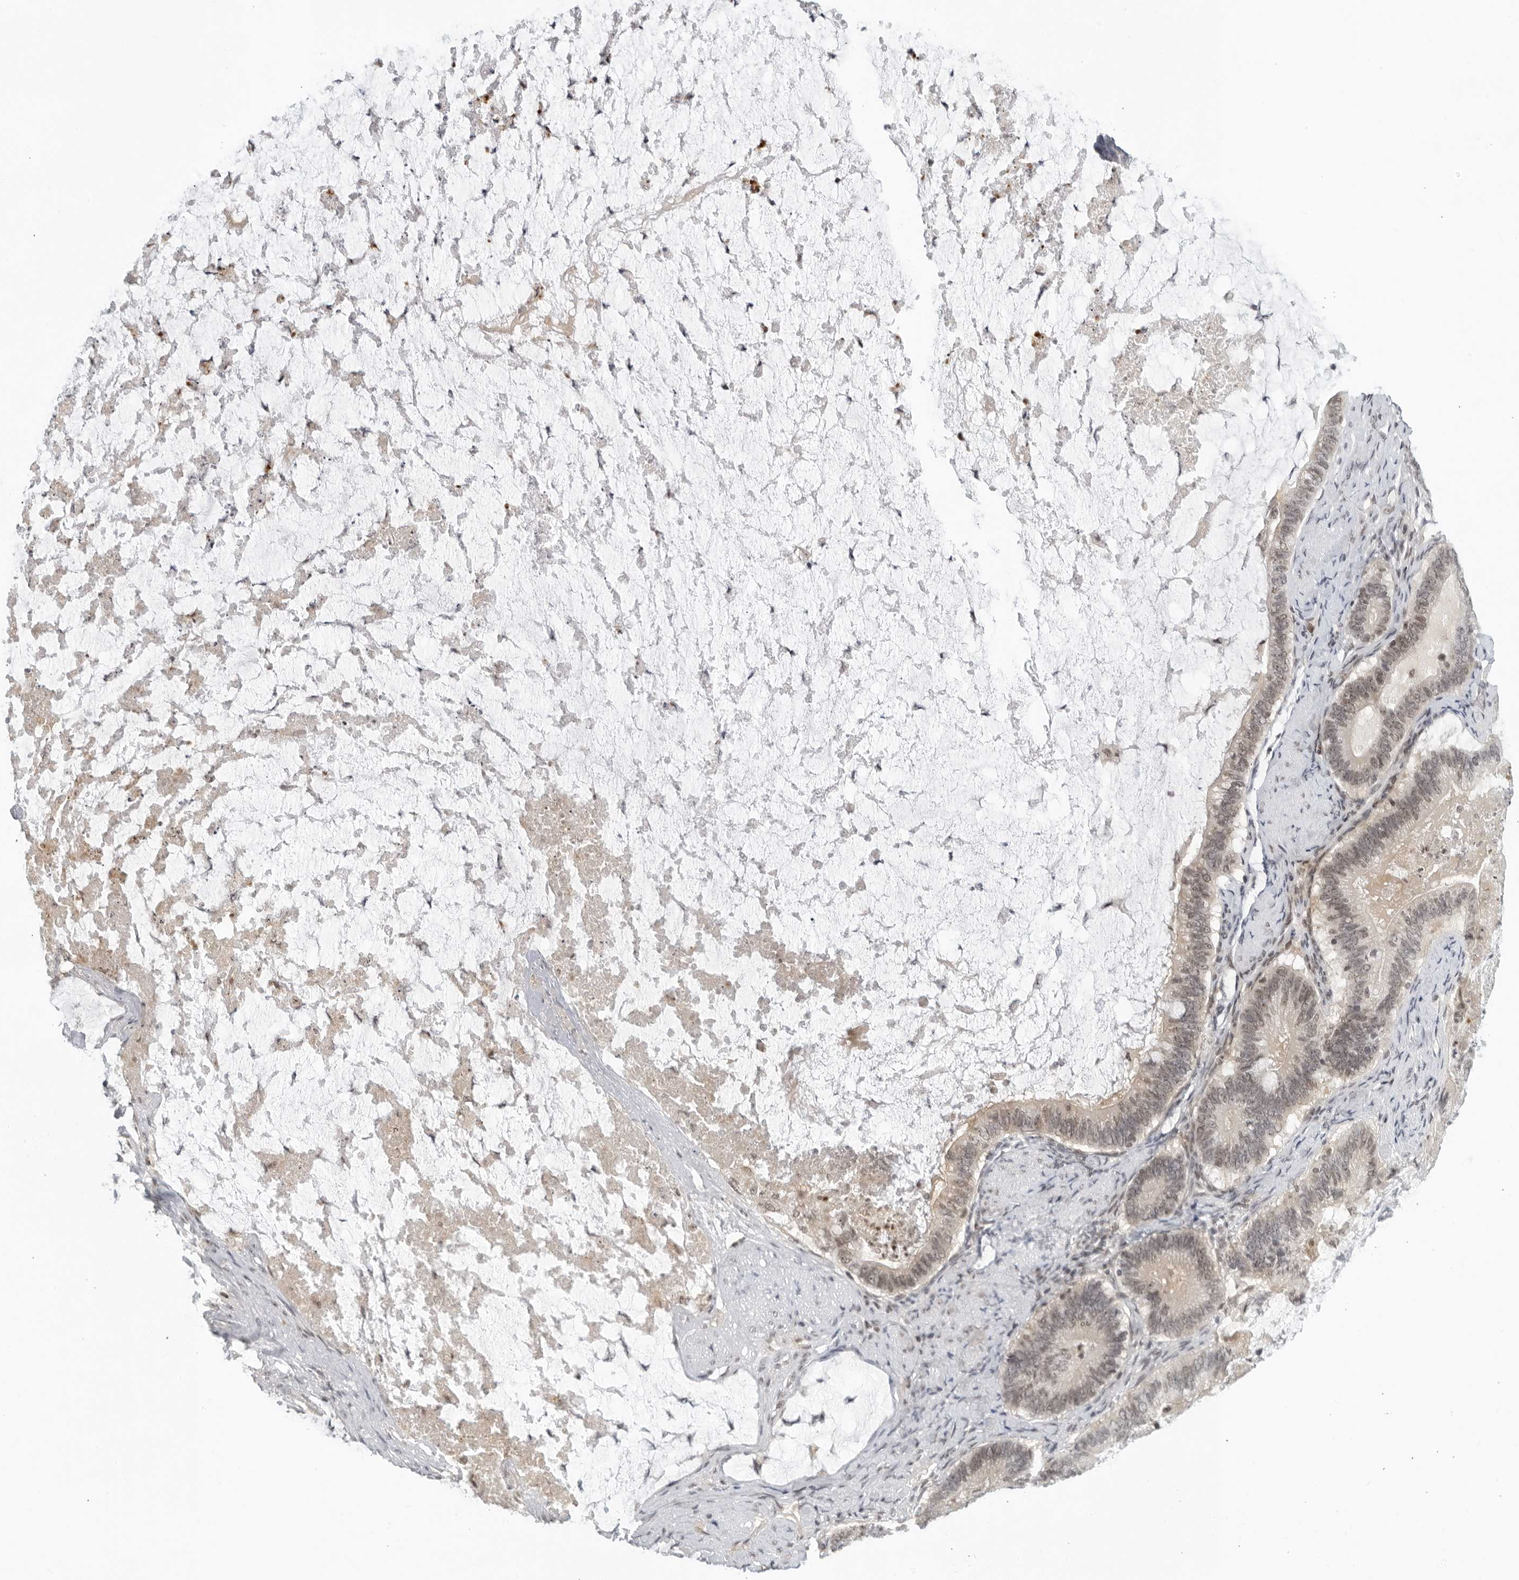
{"staining": {"intensity": "moderate", "quantity": "25%-75%", "location": "nuclear"}, "tissue": "ovarian cancer", "cell_type": "Tumor cells", "image_type": "cancer", "snomed": [{"axis": "morphology", "description": "Cystadenocarcinoma, mucinous, NOS"}, {"axis": "topography", "description": "Ovary"}], "caption": "Human ovarian mucinous cystadenocarcinoma stained for a protein (brown) shows moderate nuclear positive staining in about 25%-75% of tumor cells.", "gene": "CC2D1B", "patient": {"sex": "female", "age": 61}}